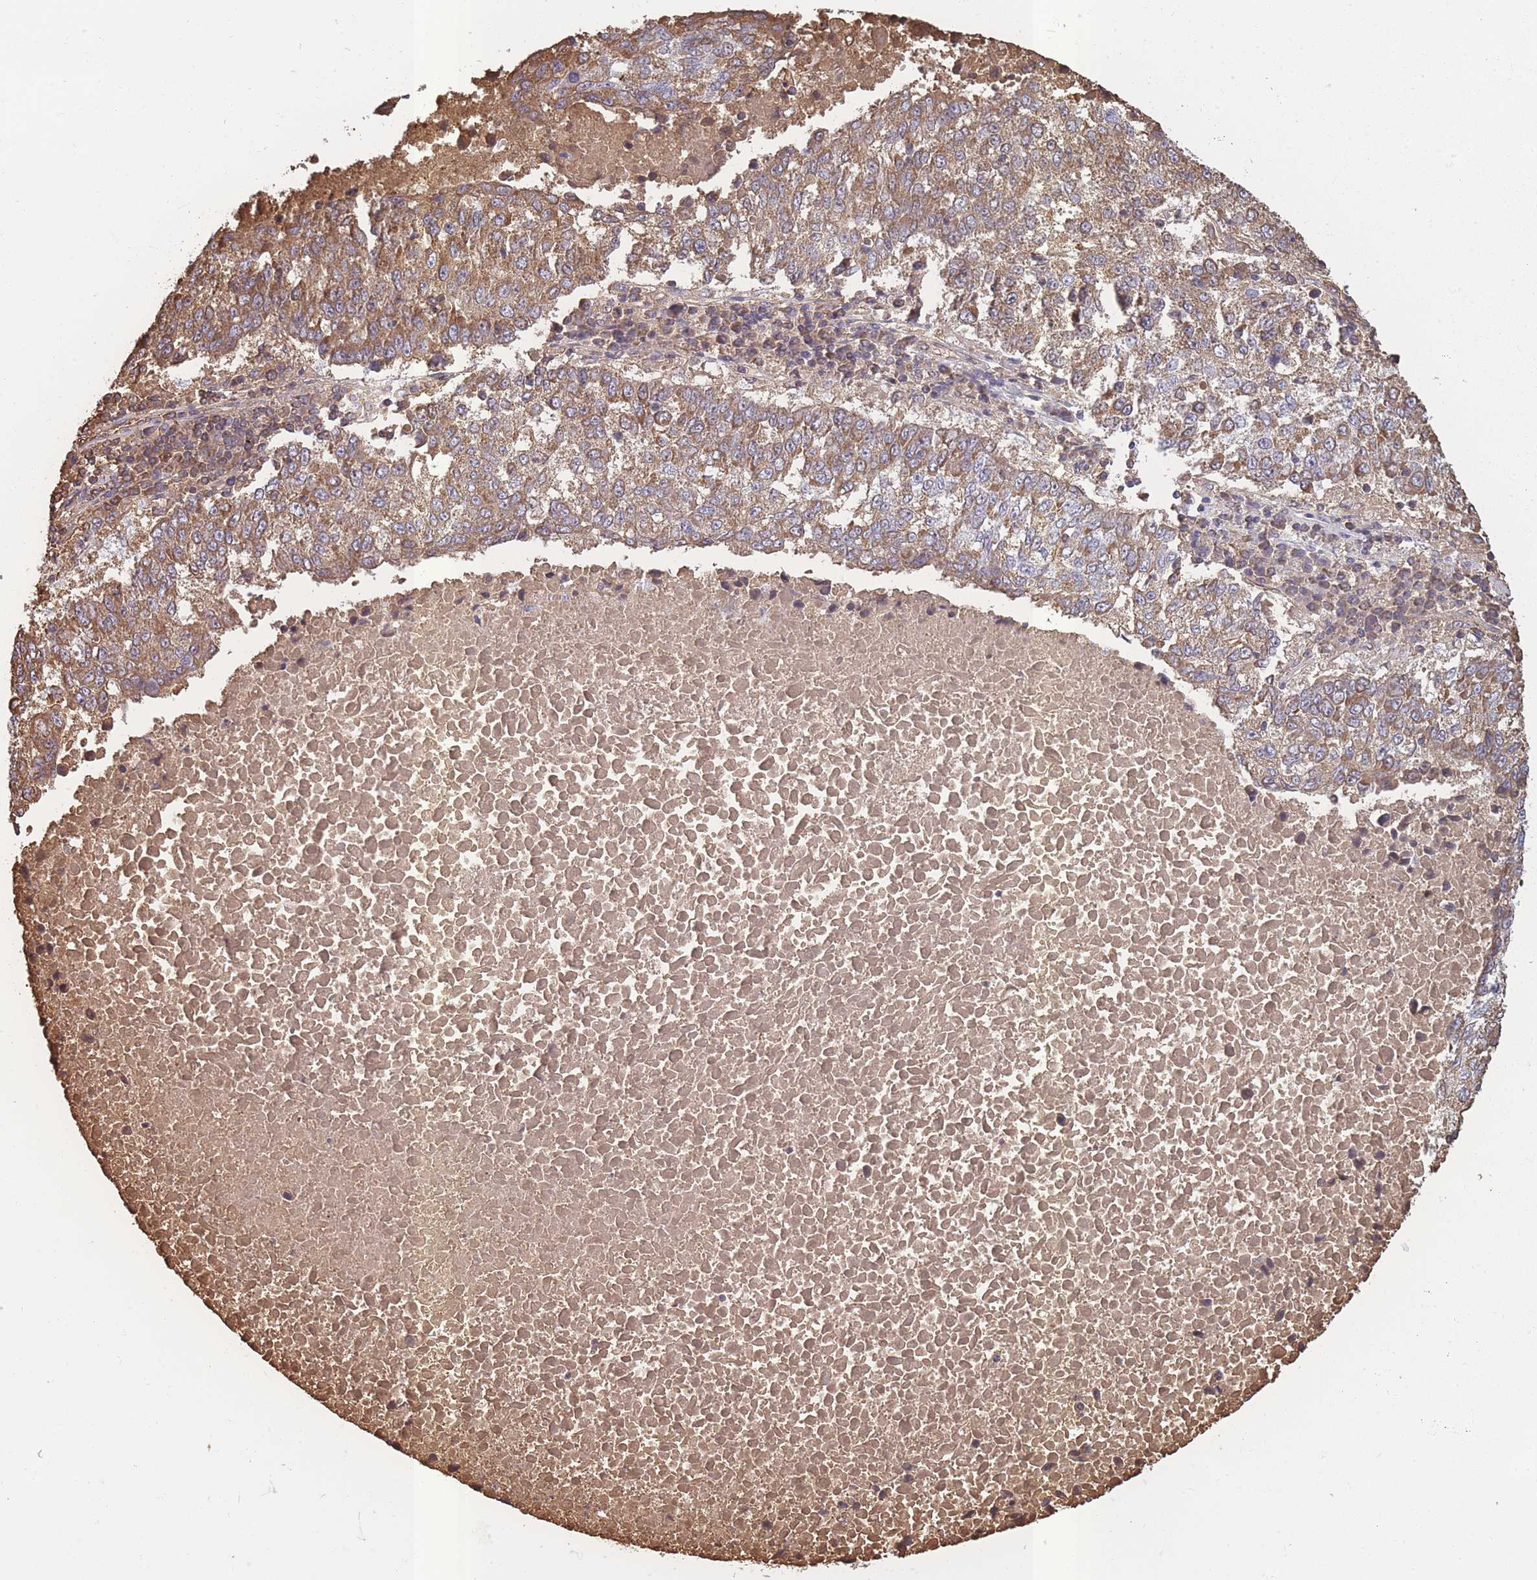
{"staining": {"intensity": "moderate", "quantity": ">75%", "location": "cytoplasmic/membranous"}, "tissue": "lung cancer", "cell_type": "Tumor cells", "image_type": "cancer", "snomed": [{"axis": "morphology", "description": "Squamous cell carcinoma, NOS"}, {"axis": "topography", "description": "Lung"}], "caption": "A medium amount of moderate cytoplasmic/membranous expression is present in approximately >75% of tumor cells in lung cancer (squamous cell carcinoma) tissue.", "gene": "KAT2A", "patient": {"sex": "male", "age": 73}}